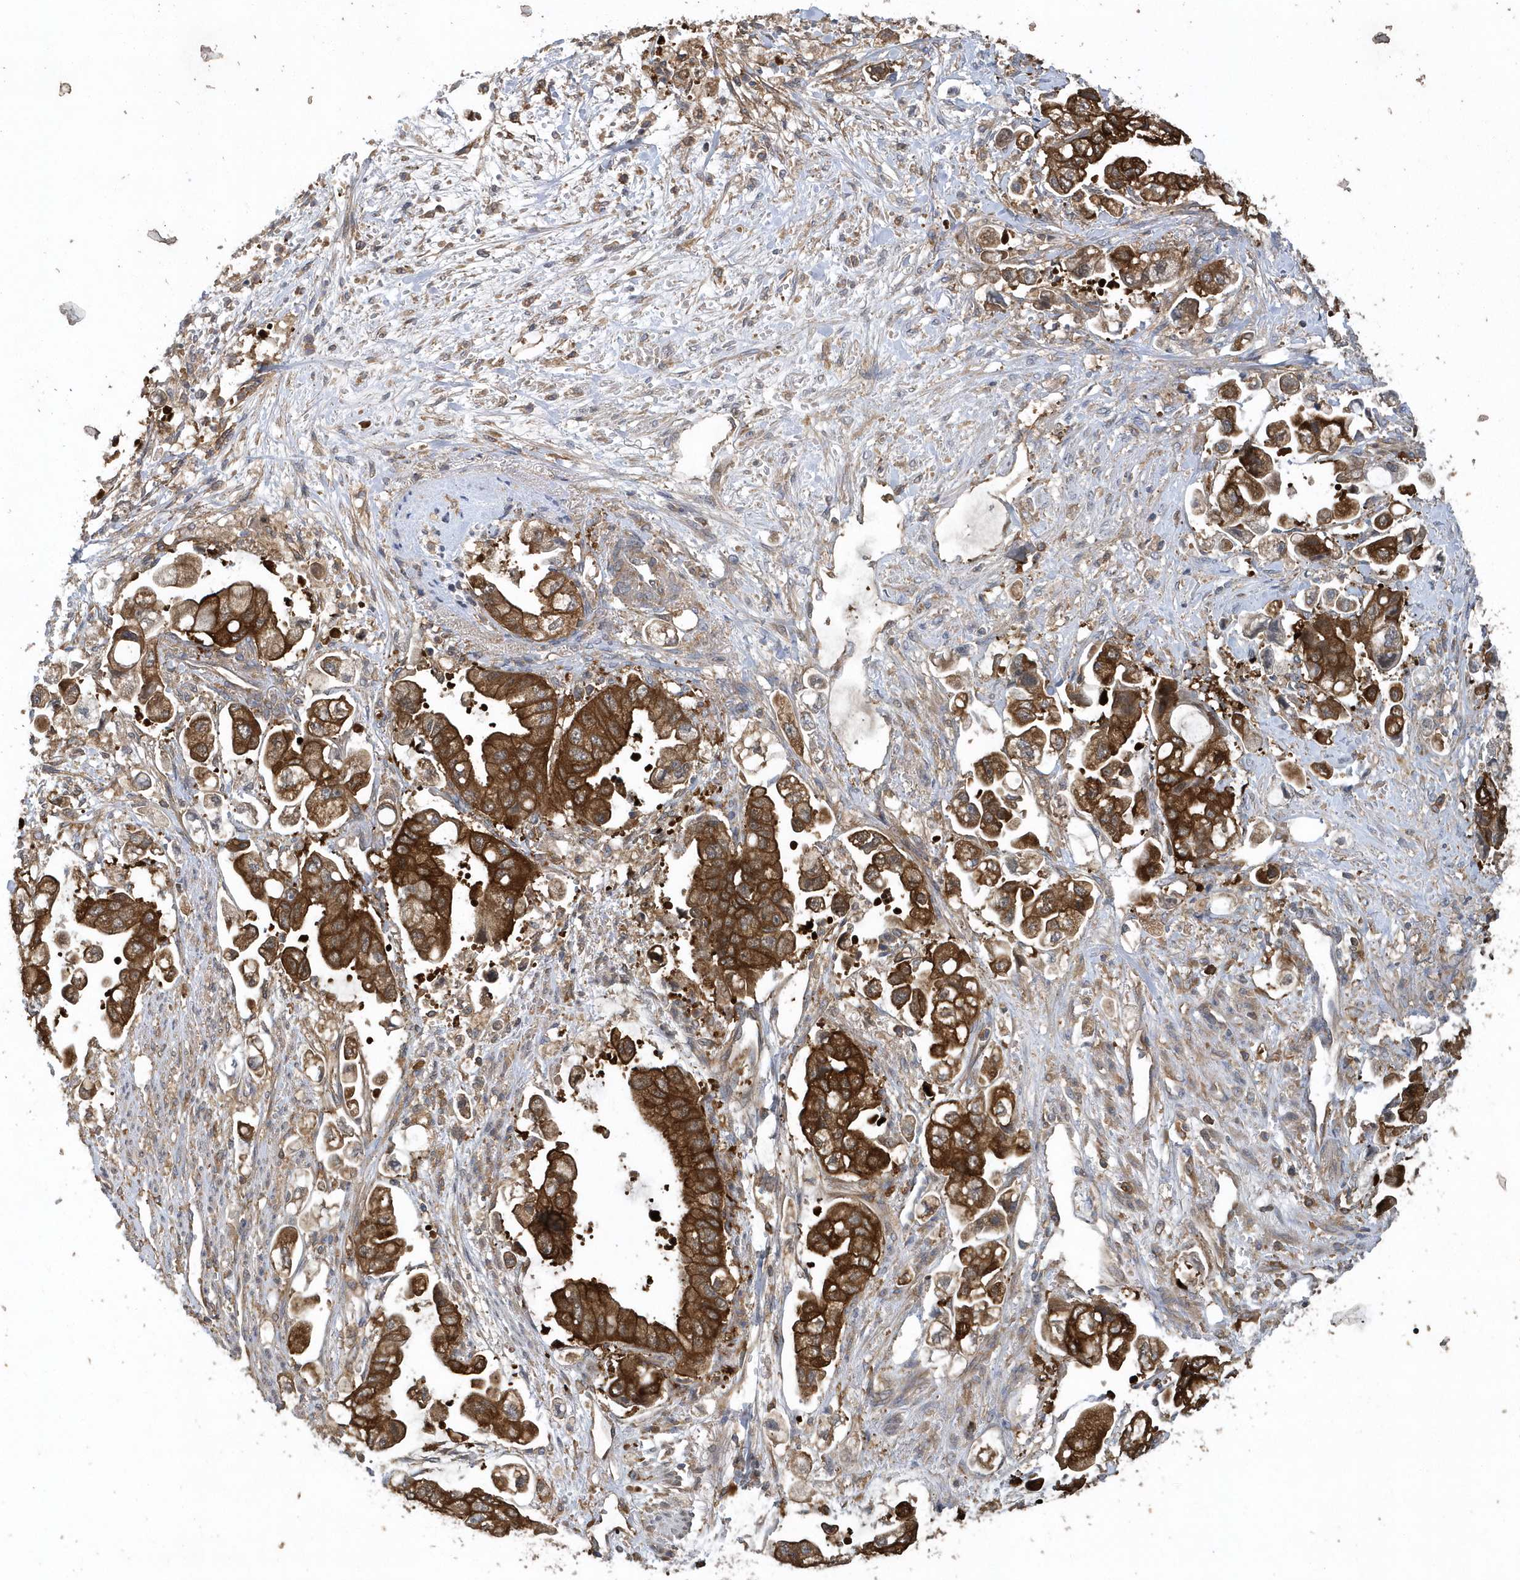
{"staining": {"intensity": "strong", "quantity": ">75%", "location": "cytoplasmic/membranous"}, "tissue": "stomach cancer", "cell_type": "Tumor cells", "image_type": "cancer", "snomed": [{"axis": "morphology", "description": "Adenocarcinoma, NOS"}, {"axis": "topography", "description": "Stomach"}], "caption": "This micrograph shows stomach cancer stained with immunohistochemistry (IHC) to label a protein in brown. The cytoplasmic/membranous of tumor cells show strong positivity for the protein. Nuclei are counter-stained blue.", "gene": "PAICS", "patient": {"sex": "male", "age": 62}}